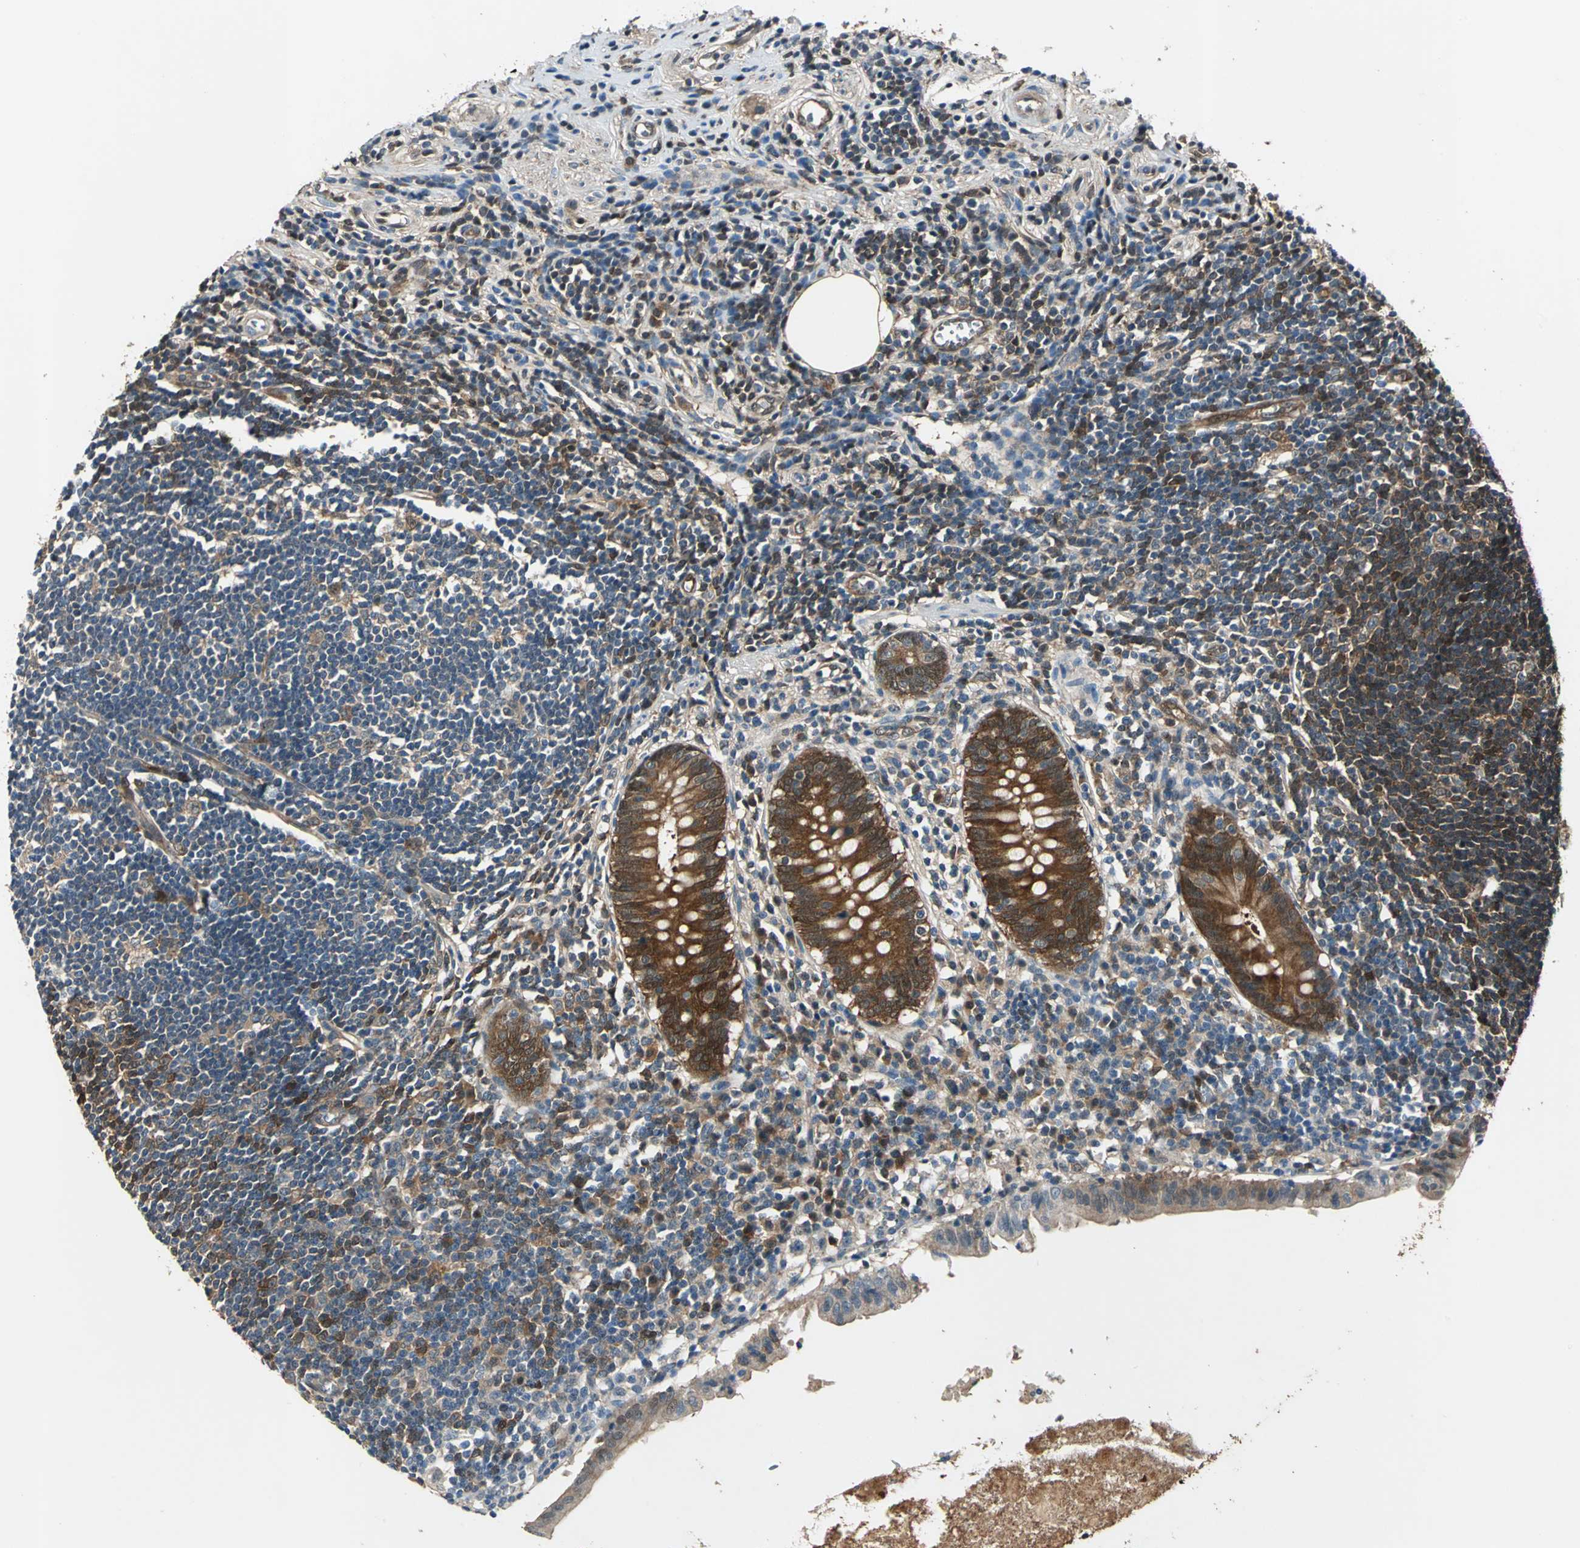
{"staining": {"intensity": "strong", "quantity": ">75%", "location": "cytoplasmic/membranous"}, "tissue": "appendix", "cell_type": "Glandular cells", "image_type": "normal", "snomed": [{"axis": "morphology", "description": "Normal tissue, NOS"}, {"axis": "topography", "description": "Appendix"}], "caption": "Normal appendix was stained to show a protein in brown. There is high levels of strong cytoplasmic/membranous expression in about >75% of glandular cells.", "gene": "RRM2B", "patient": {"sex": "female", "age": 50}}